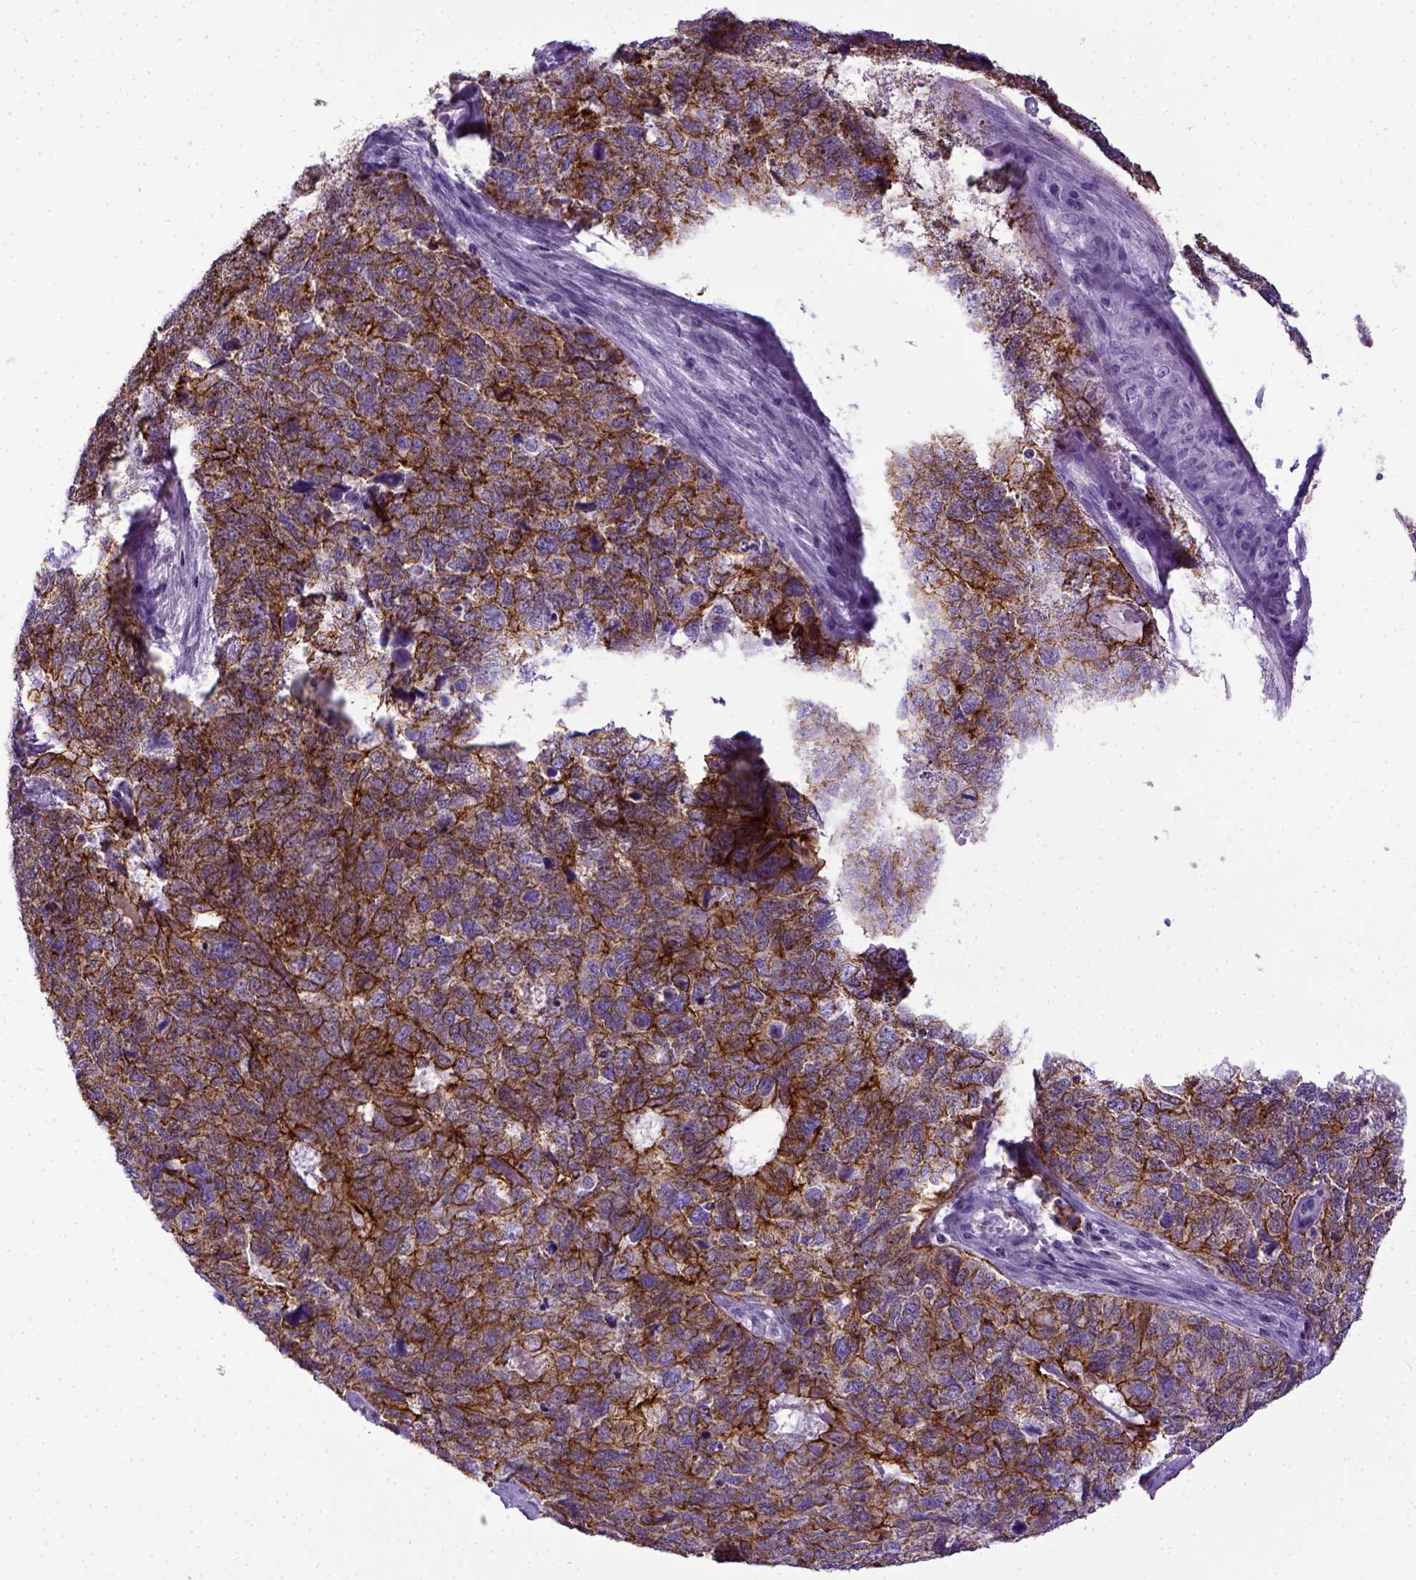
{"staining": {"intensity": "strong", "quantity": ">75%", "location": "cytoplasmic/membranous"}, "tissue": "cervical cancer", "cell_type": "Tumor cells", "image_type": "cancer", "snomed": [{"axis": "morphology", "description": "Squamous cell carcinoma, NOS"}, {"axis": "topography", "description": "Cervix"}], "caption": "Immunohistochemical staining of squamous cell carcinoma (cervical) demonstrates high levels of strong cytoplasmic/membranous protein expression in approximately >75% of tumor cells. The protein is stained brown, and the nuclei are stained in blue (DAB IHC with brightfield microscopy, high magnification).", "gene": "CDH1", "patient": {"sex": "female", "age": 63}}